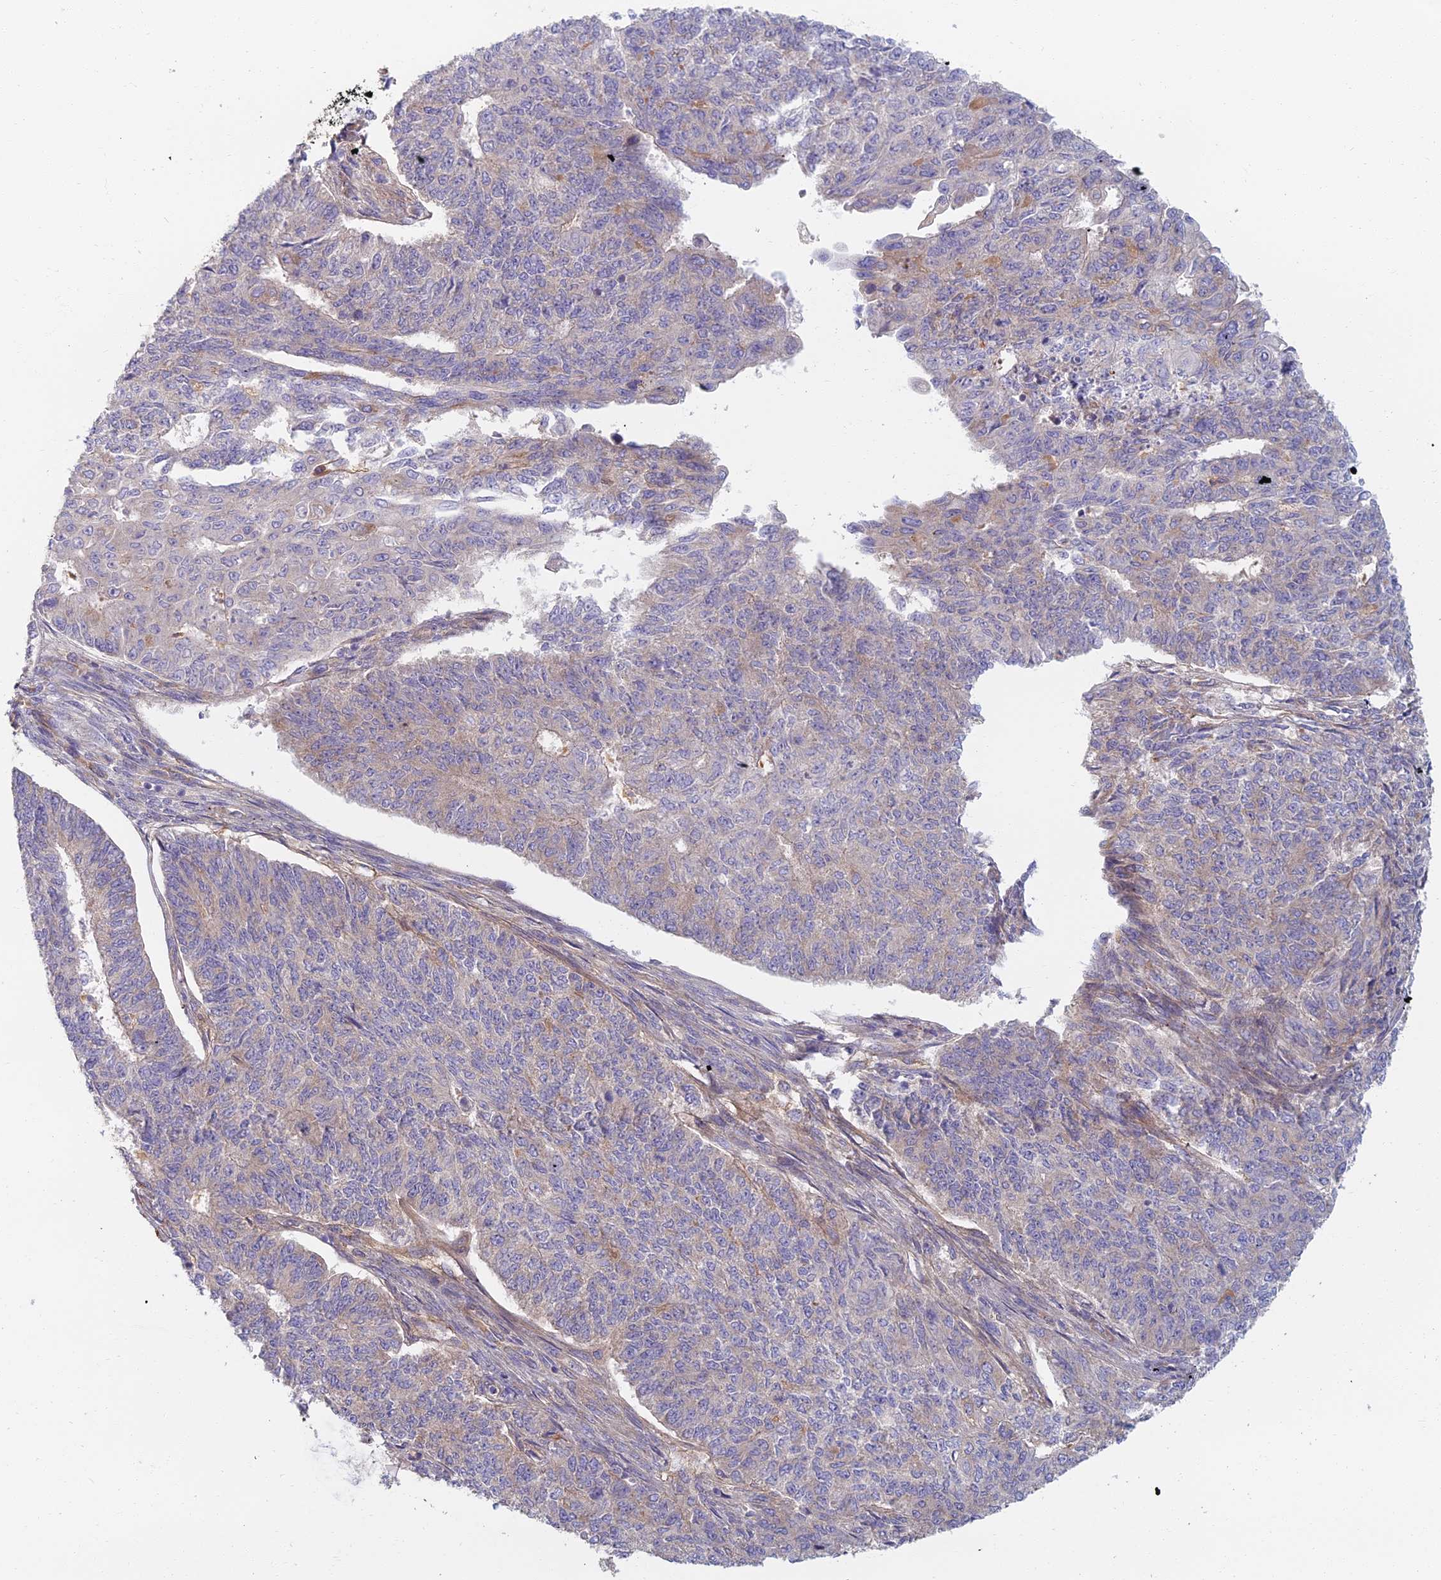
{"staining": {"intensity": "weak", "quantity": "<25%", "location": "cytoplasmic/membranous"}, "tissue": "endometrial cancer", "cell_type": "Tumor cells", "image_type": "cancer", "snomed": [{"axis": "morphology", "description": "Adenocarcinoma, NOS"}, {"axis": "topography", "description": "Endometrium"}], "caption": "Immunohistochemical staining of human endometrial adenocarcinoma shows no significant staining in tumor cells.", "gene": "RBSN", "patient": {"sex": "female", "age": 32}}